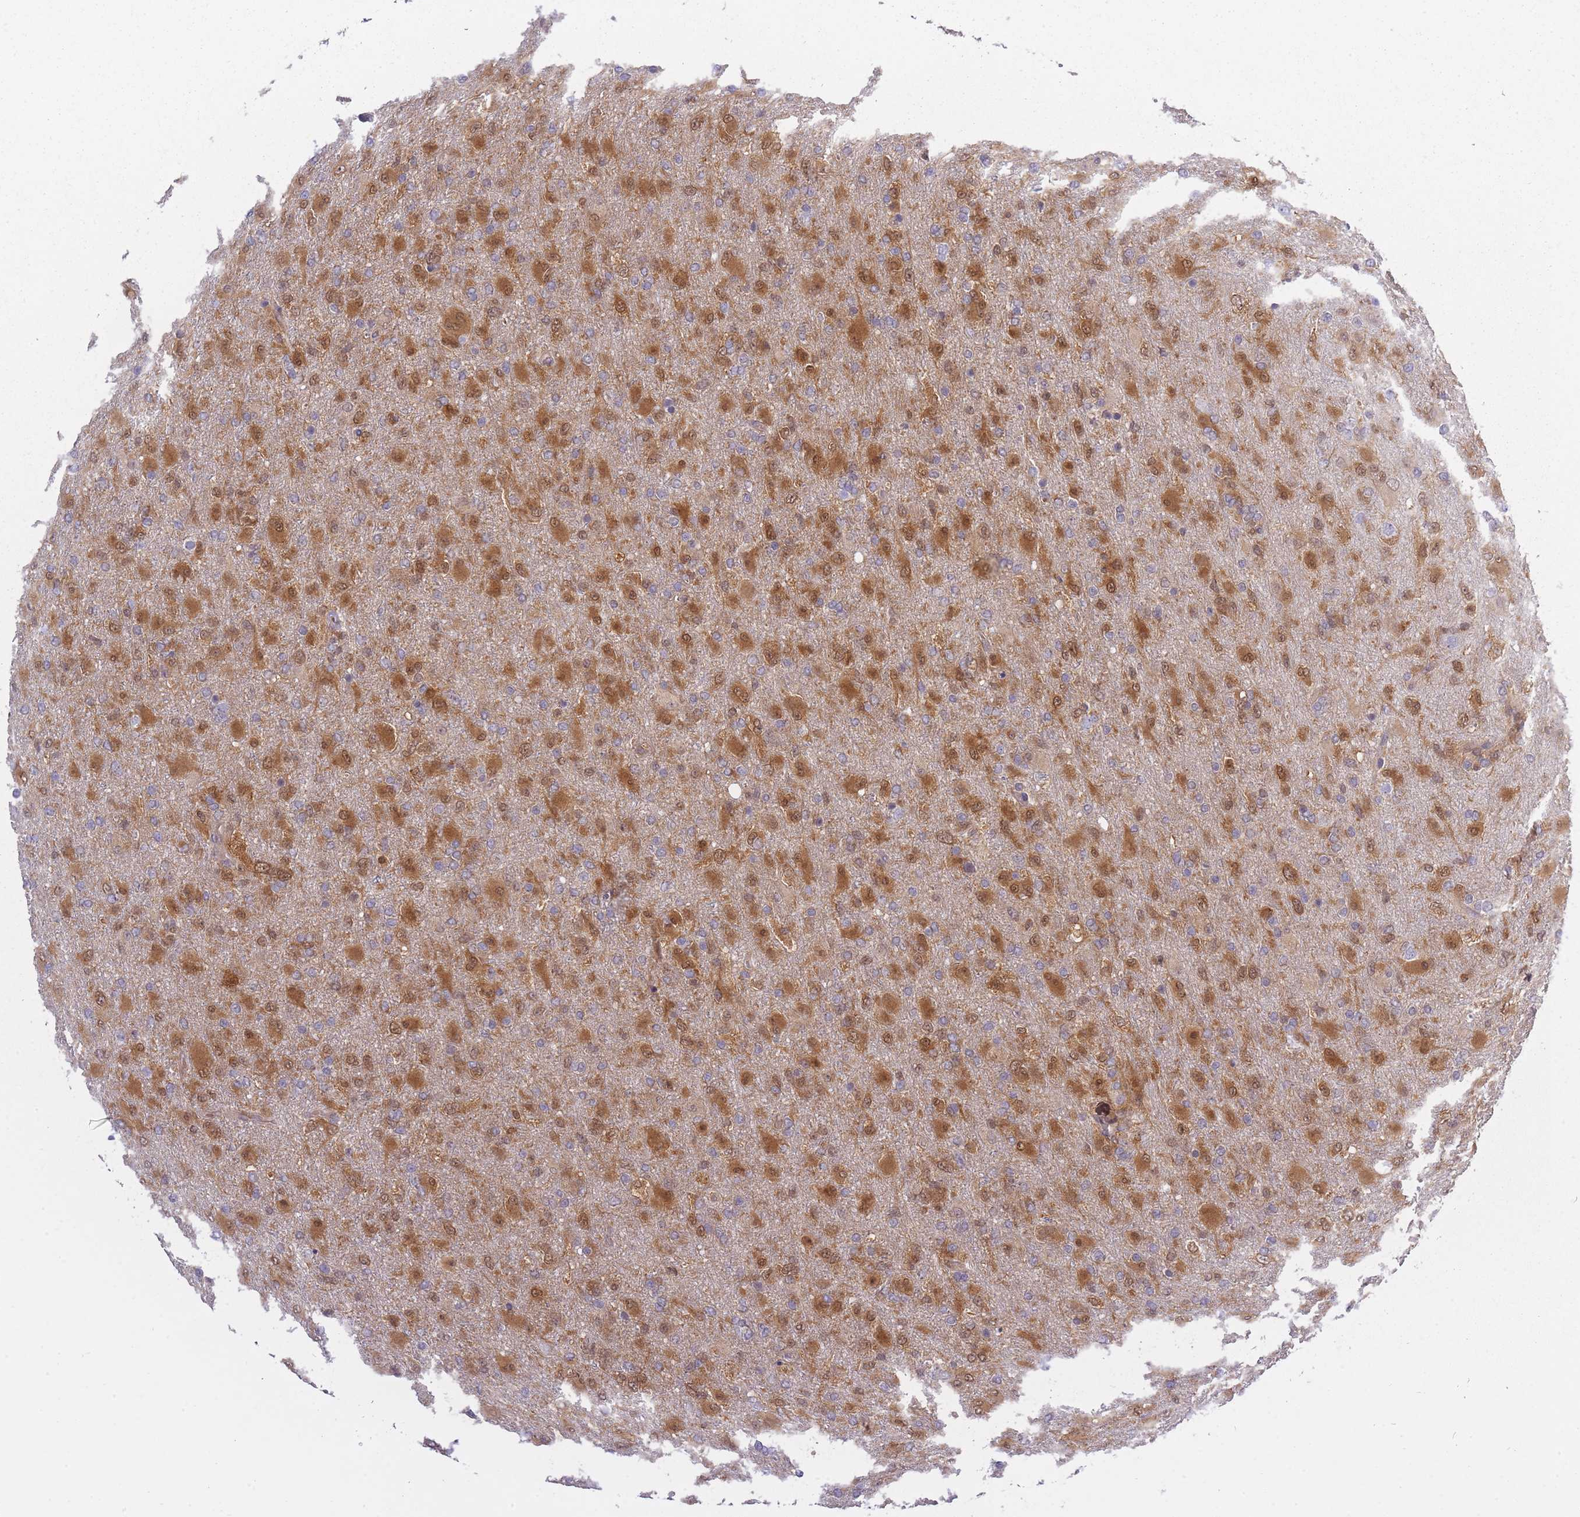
{"staining": {"intensity": "strong", "quantity": ">75%", "location": "cytoplasmic/membranous,nuclear"}, "tissue": "glioma", "cell_type": "Tumor cells", "image_type": "cancer", "snomed": [{"axis": "morphology", "description": "Glioma, malignant, Low grade"}, {"axis": "topography", "description": "Brain"}], "caption": "Brown immunohistochemical staining in human malignant glioma (low-grade) exhibits strong cytoplasmic/membranous and nuclear expression in about >75% of tumor cells.", "gene": "CXorf38", "patient": {"sex": "male", "age": 65}}